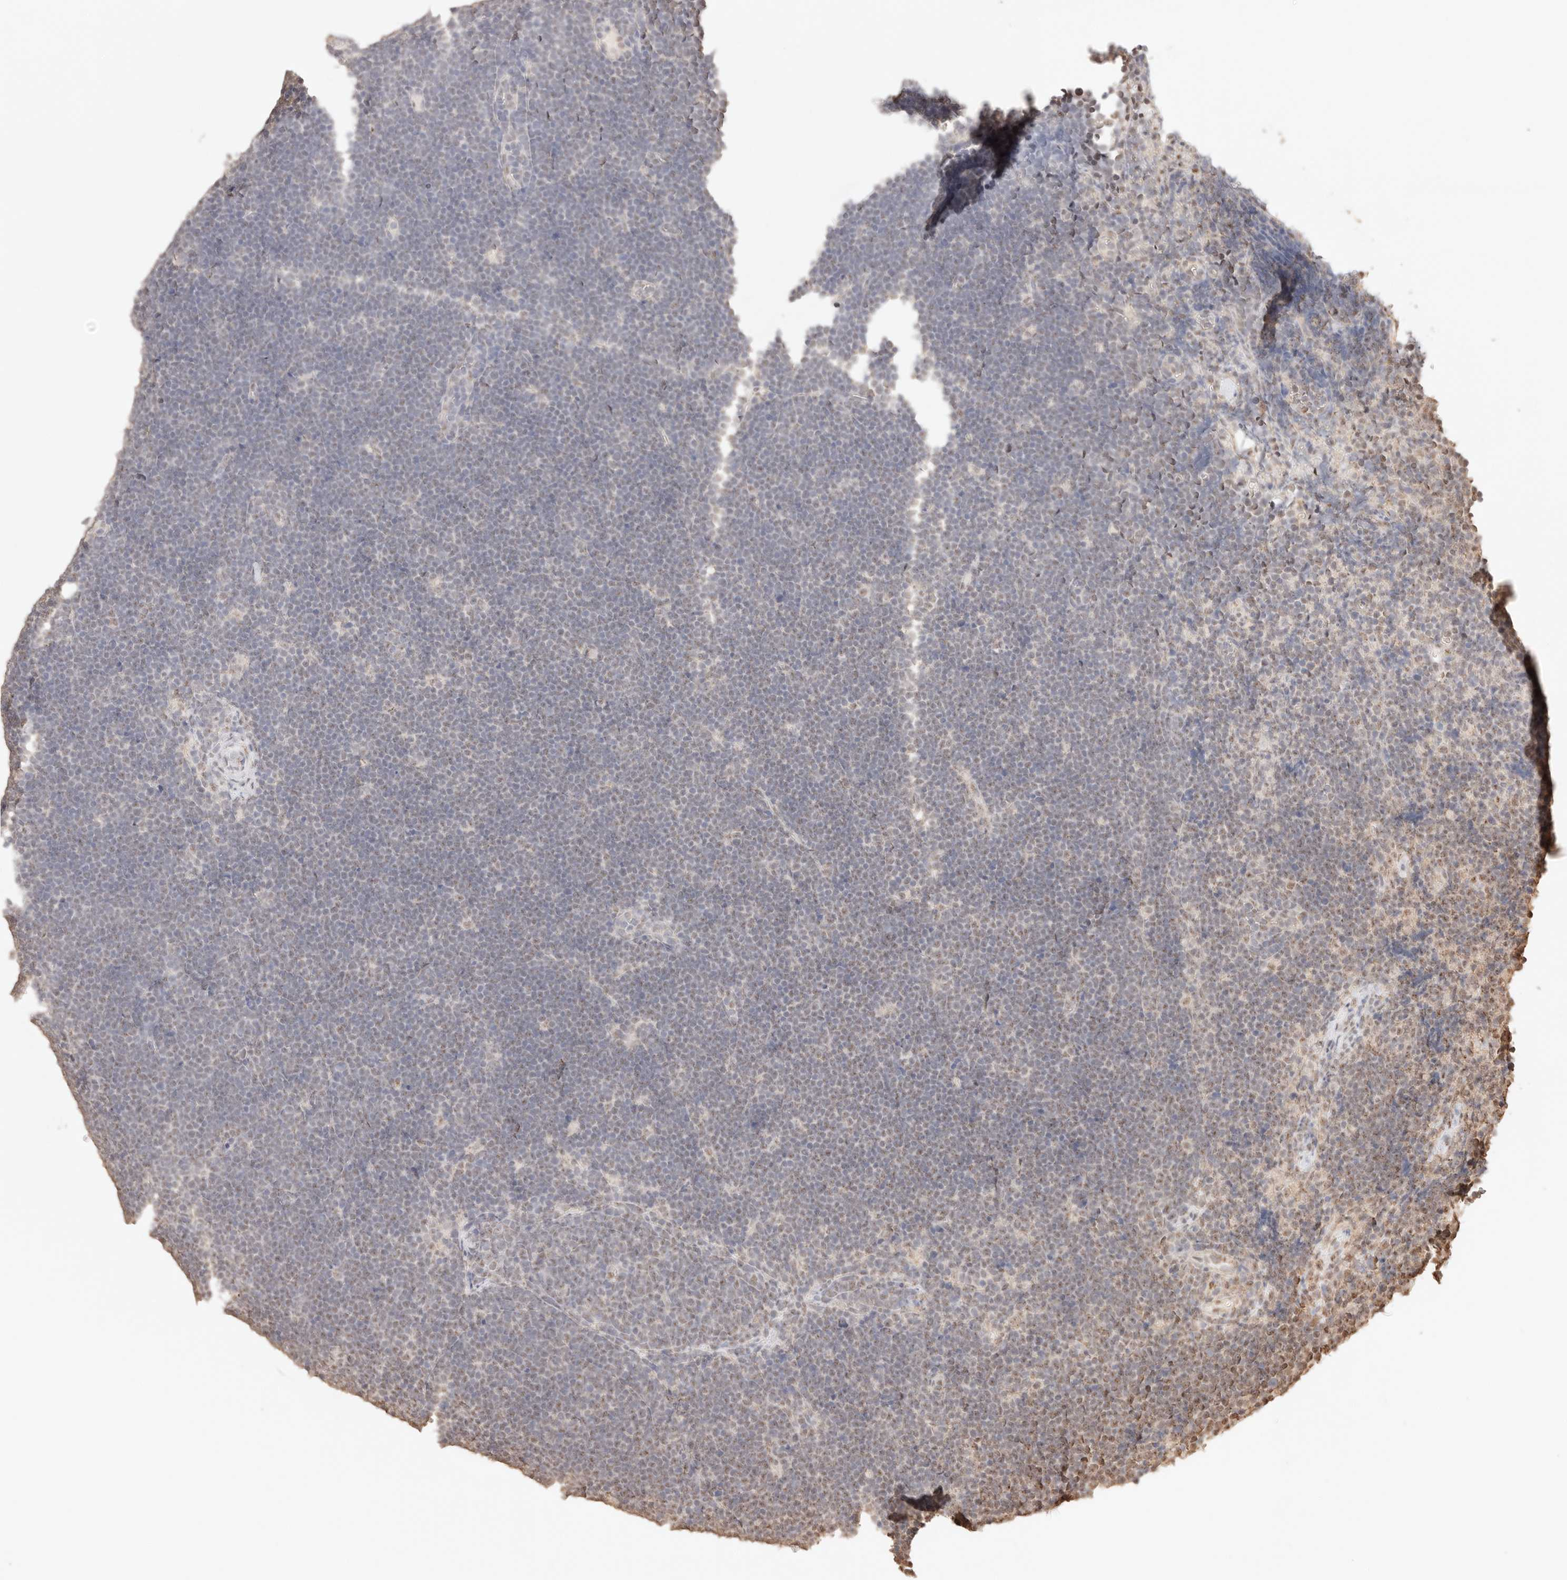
{"staining": {"intensity": "weak", "quantity": "<25%", "location": "nuclear"}, "tissue": "lymphoma", "cell_type": "Tumor cells", "image_type": "cancer", "snomed": [{"axis": "morphology", "description": "Malignant lymphoma, non-Hodgkin's type, High grade"}, {"axis": "topography", "description": "Lymph node"}], "caption": "IHC micrograph of human high-grade malignant lymphoma, non-Hodgkin's type stained for a protein (brown), which shows no positivity in tumor cells.", "gene": "IL1R2", "patient": {"sex": "male", "age": 13}}